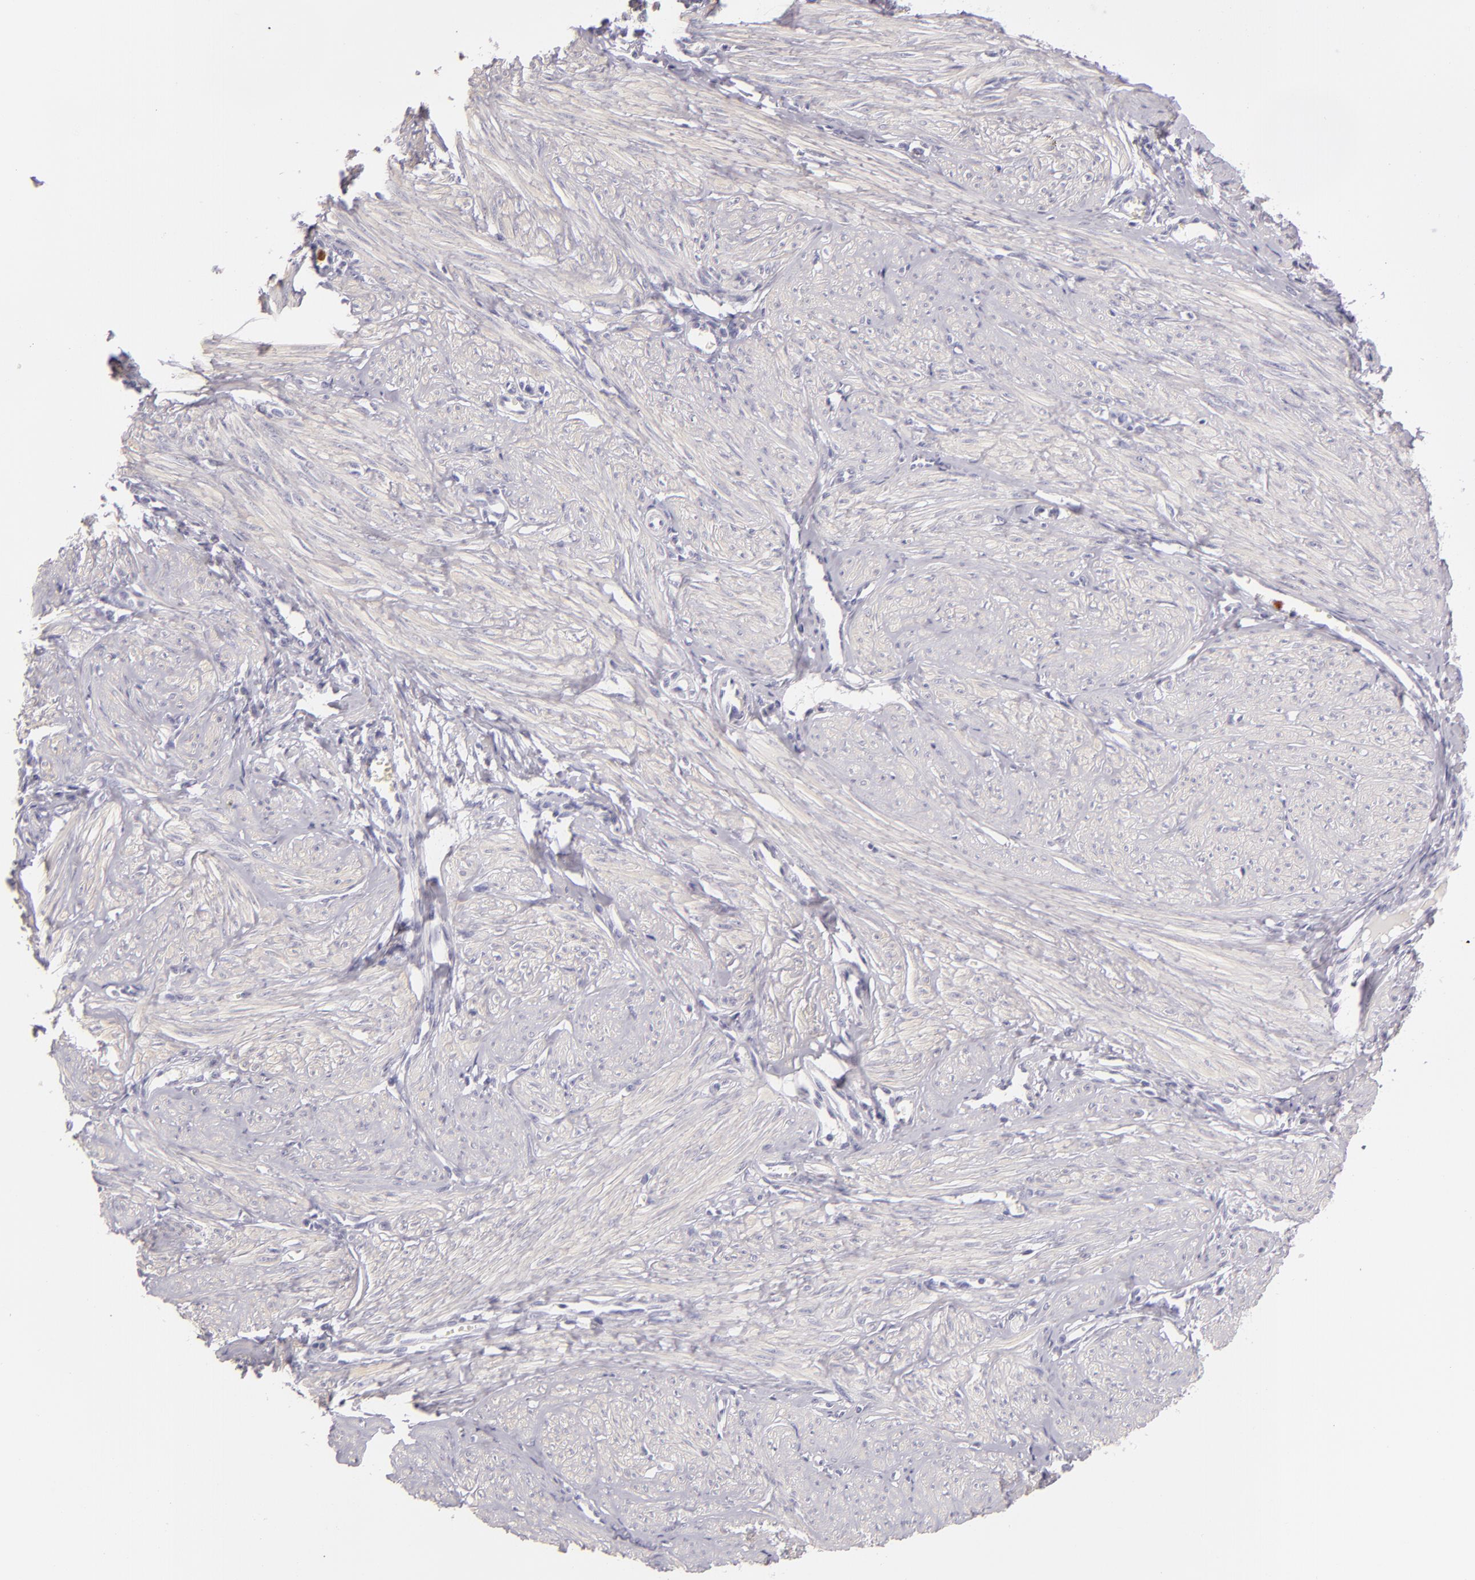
{"staining": {"intensity": "negative", "quantity": "none", "location": "none"}, "tissue": "smooth muscle", "cell_type": "Smooth muscle cells", "image_type": "normal", "snomed": [{"axis": "morphology", "description": "Normal tissue, NOS"}, {"axis": "topography", "description": "Uterus"}], "caption": "This micrograph is of benign smooth muscle stained with immunohistochemistry (IHC) to label a protein in brown with the nuclei are counter-stained blue. There is no positivity in smooth muscle cells. (DAB (3,3'-diaminobenzidine) IHC, high magnification).", "gene": "FAM181A", "patient": {"sex": "female", "age": 45}}